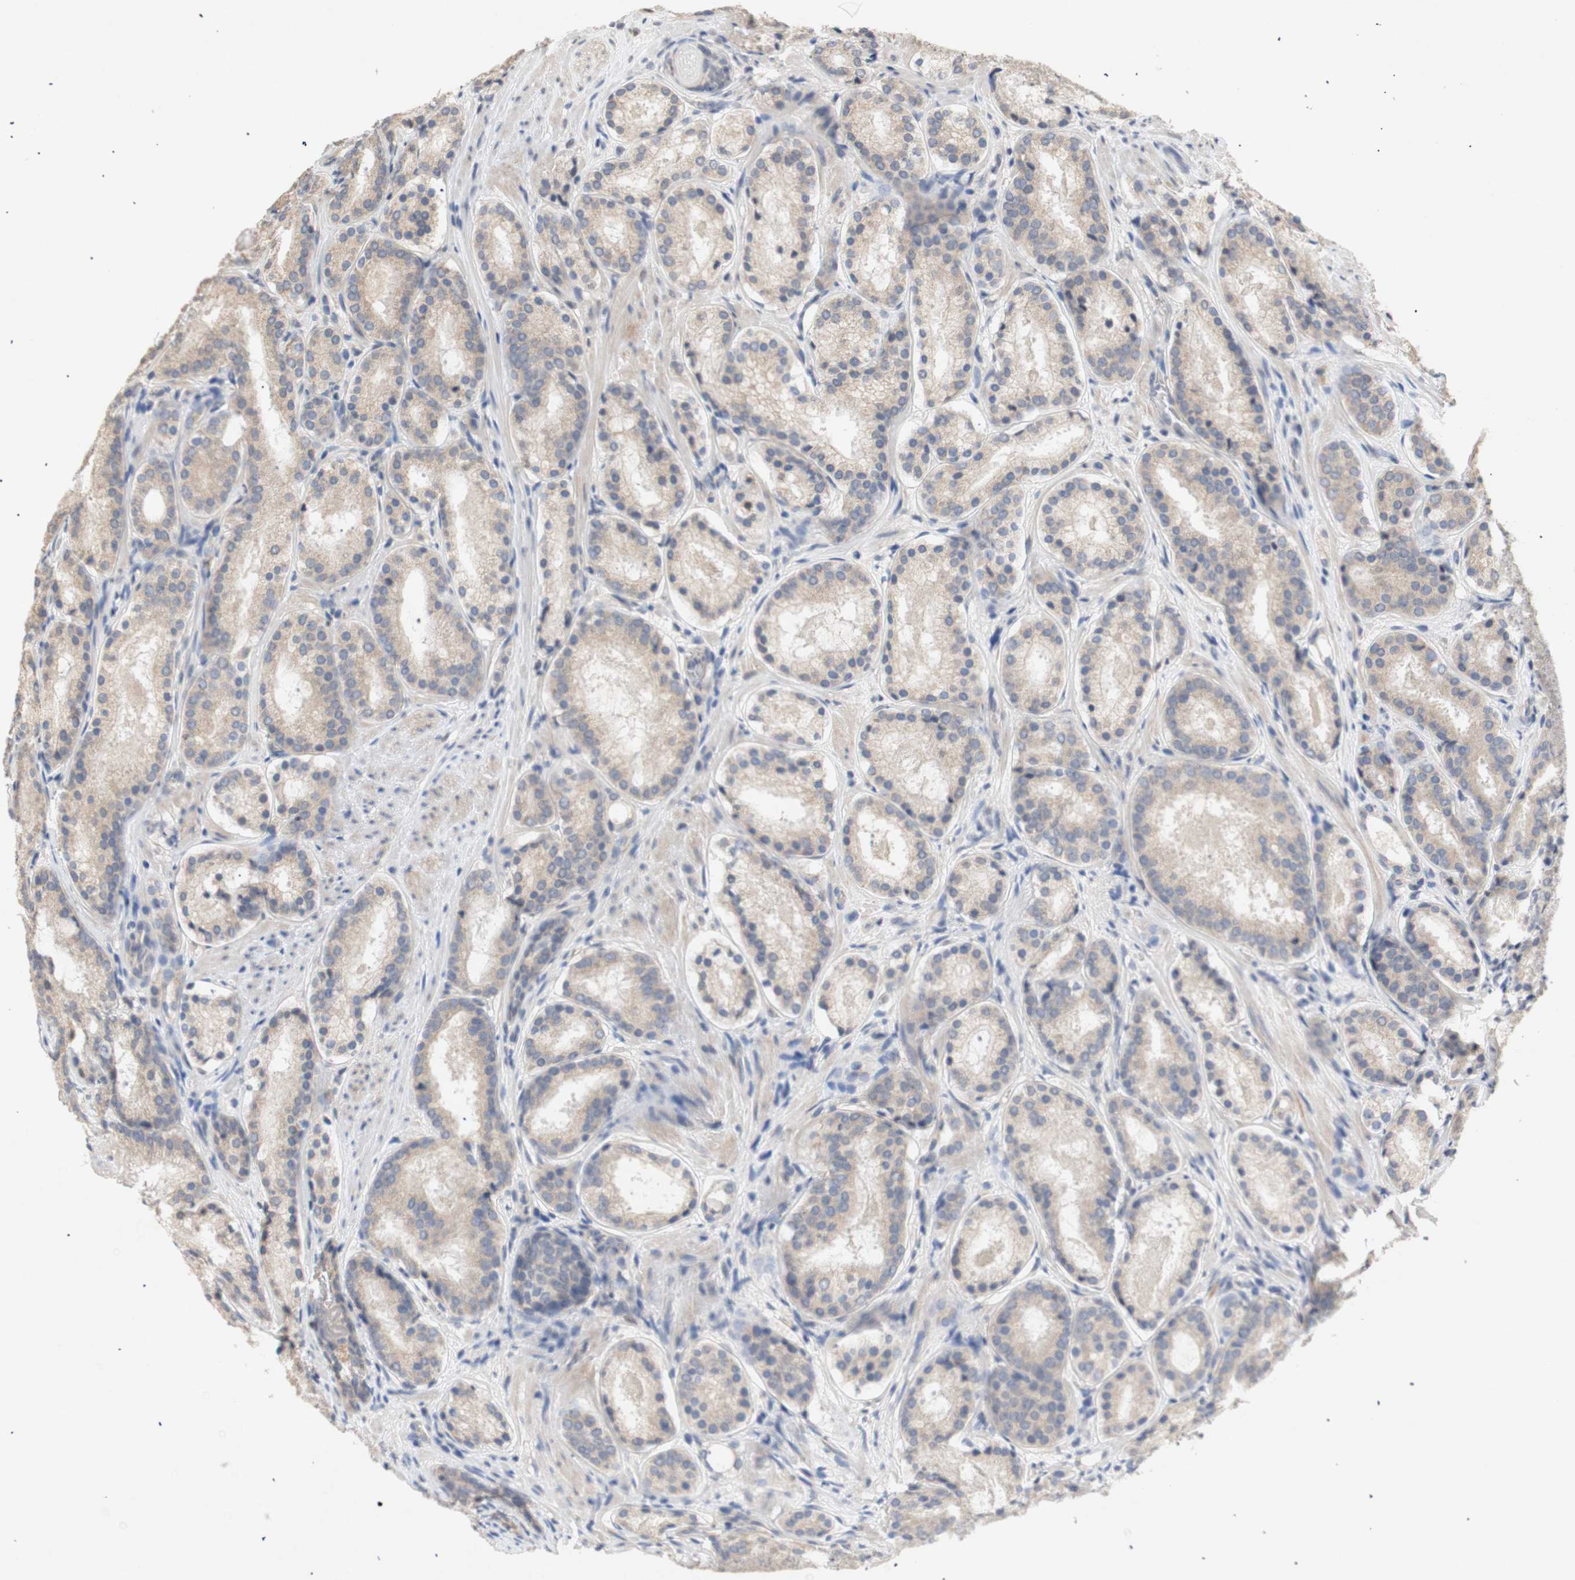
{"staining": {"intensity": "weak", "quantity": ">75%", "location": "cytoplasmic/membranous"}, "tissue": "prostate cancer", "cell_type": "Tumor cells", "image_type": "cancer", "snomed": [{"axis": "morphology", "description": "Adenocarcinoma, Low grade"}, {"axis": "topography", "description": "Prostate"}], "caption": "Immunohistochemical staining of prostate low-grade adenocarcinoma displays low levels of weak cytoplasmic/membranous positivity in about >75% of tumor cells.", "gene": "FOSB", "patient": {"sex": "male", "age": 69}}